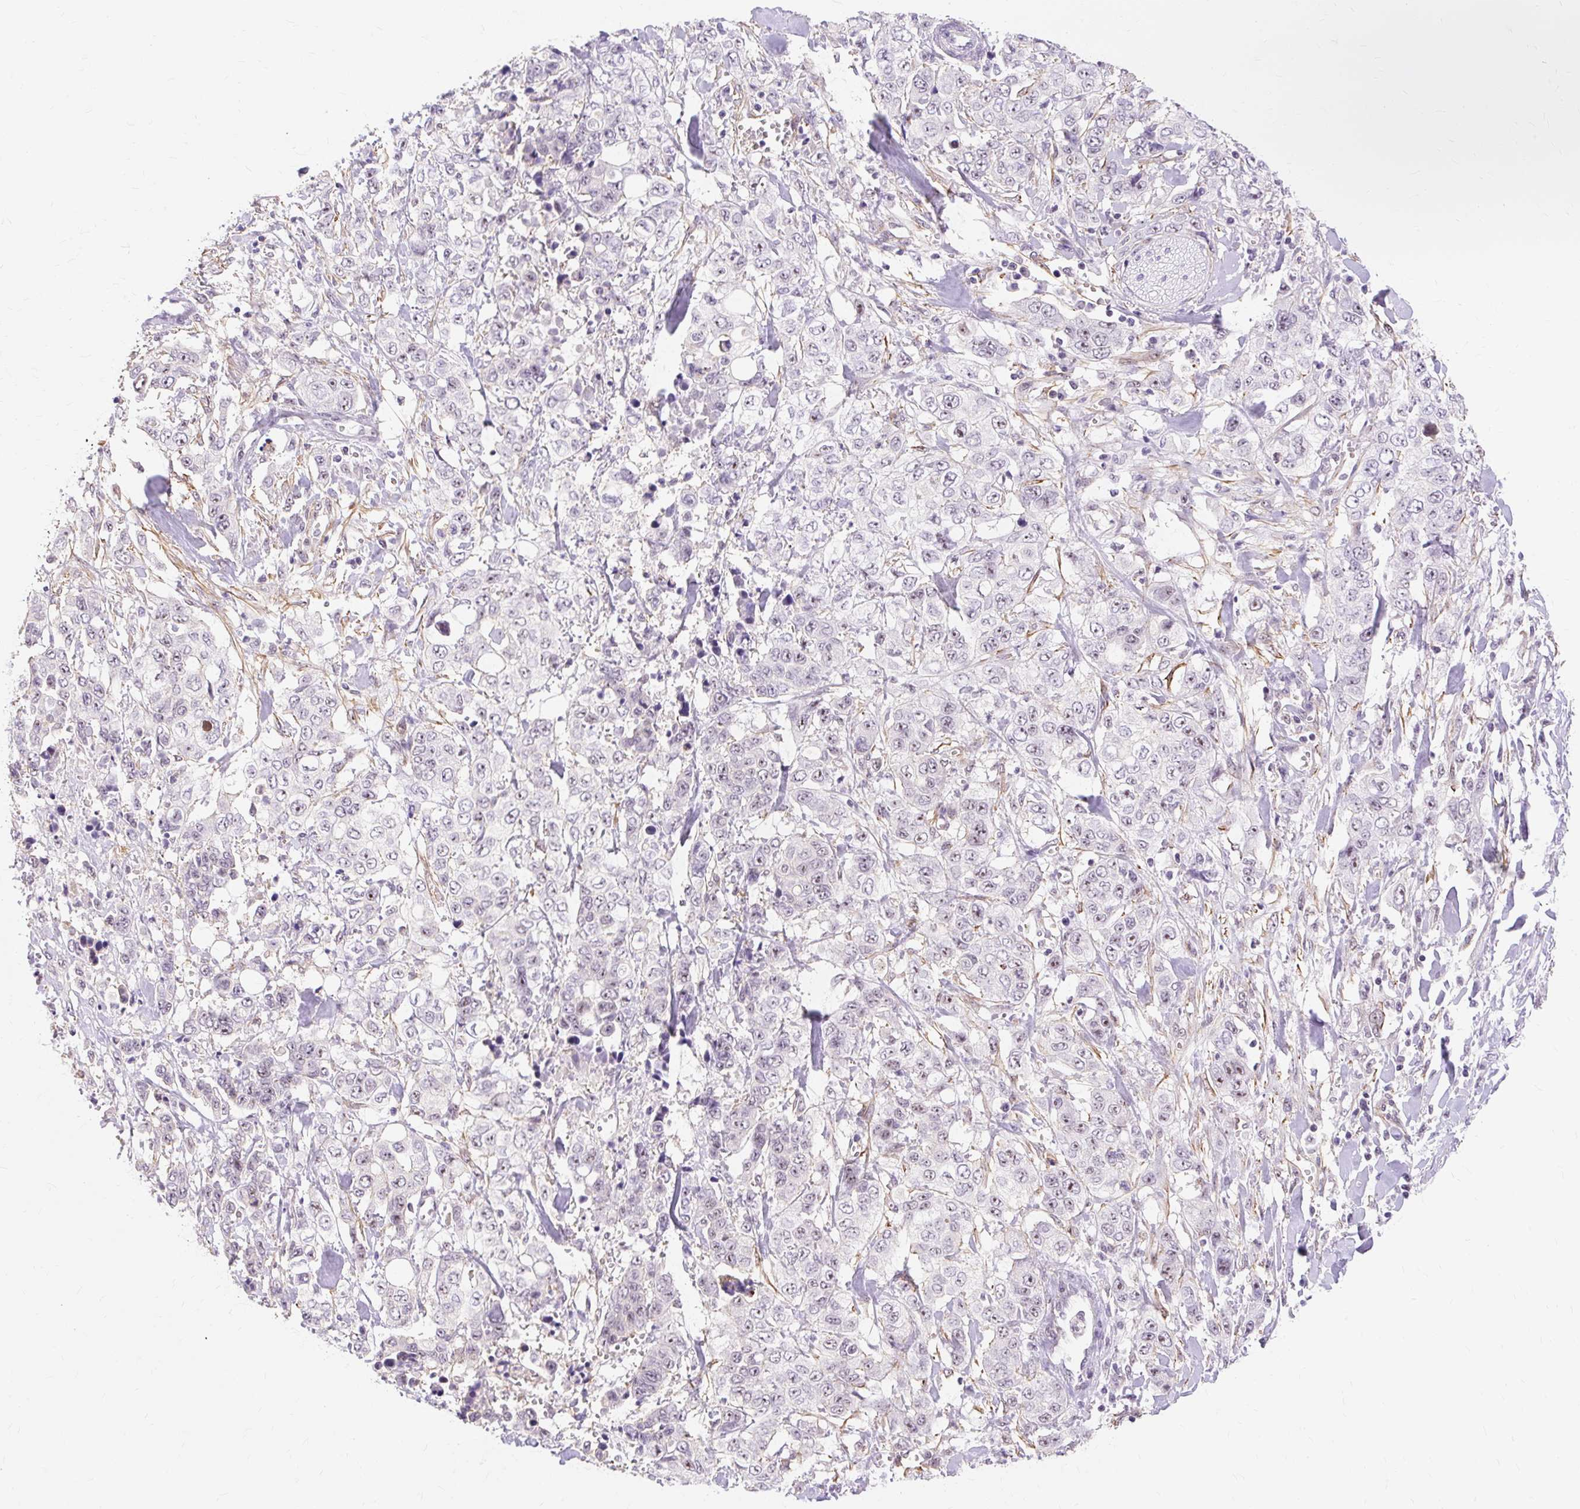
{"staining": {"intensity": "weak", "quantity": "25%-75%", "location": "nuclear"}, "tissue": "stomach cancer", "cell_type": "Tumor cells", "image_type": "cancer", "snomed": [{"axis": "morphology", "description": "Adenocarcinoma, NOS"}, {"axis": "topography", "description": "Stomach, upper"}], "caption": "Immunohistochemical staining of stomach adenocarcinoma displays low levels of weak nuclear protein expression in approximately 25%-75% of tumor cells.", "gene": "OBP2A", "patient": {"sex": "male", "age": 62}}